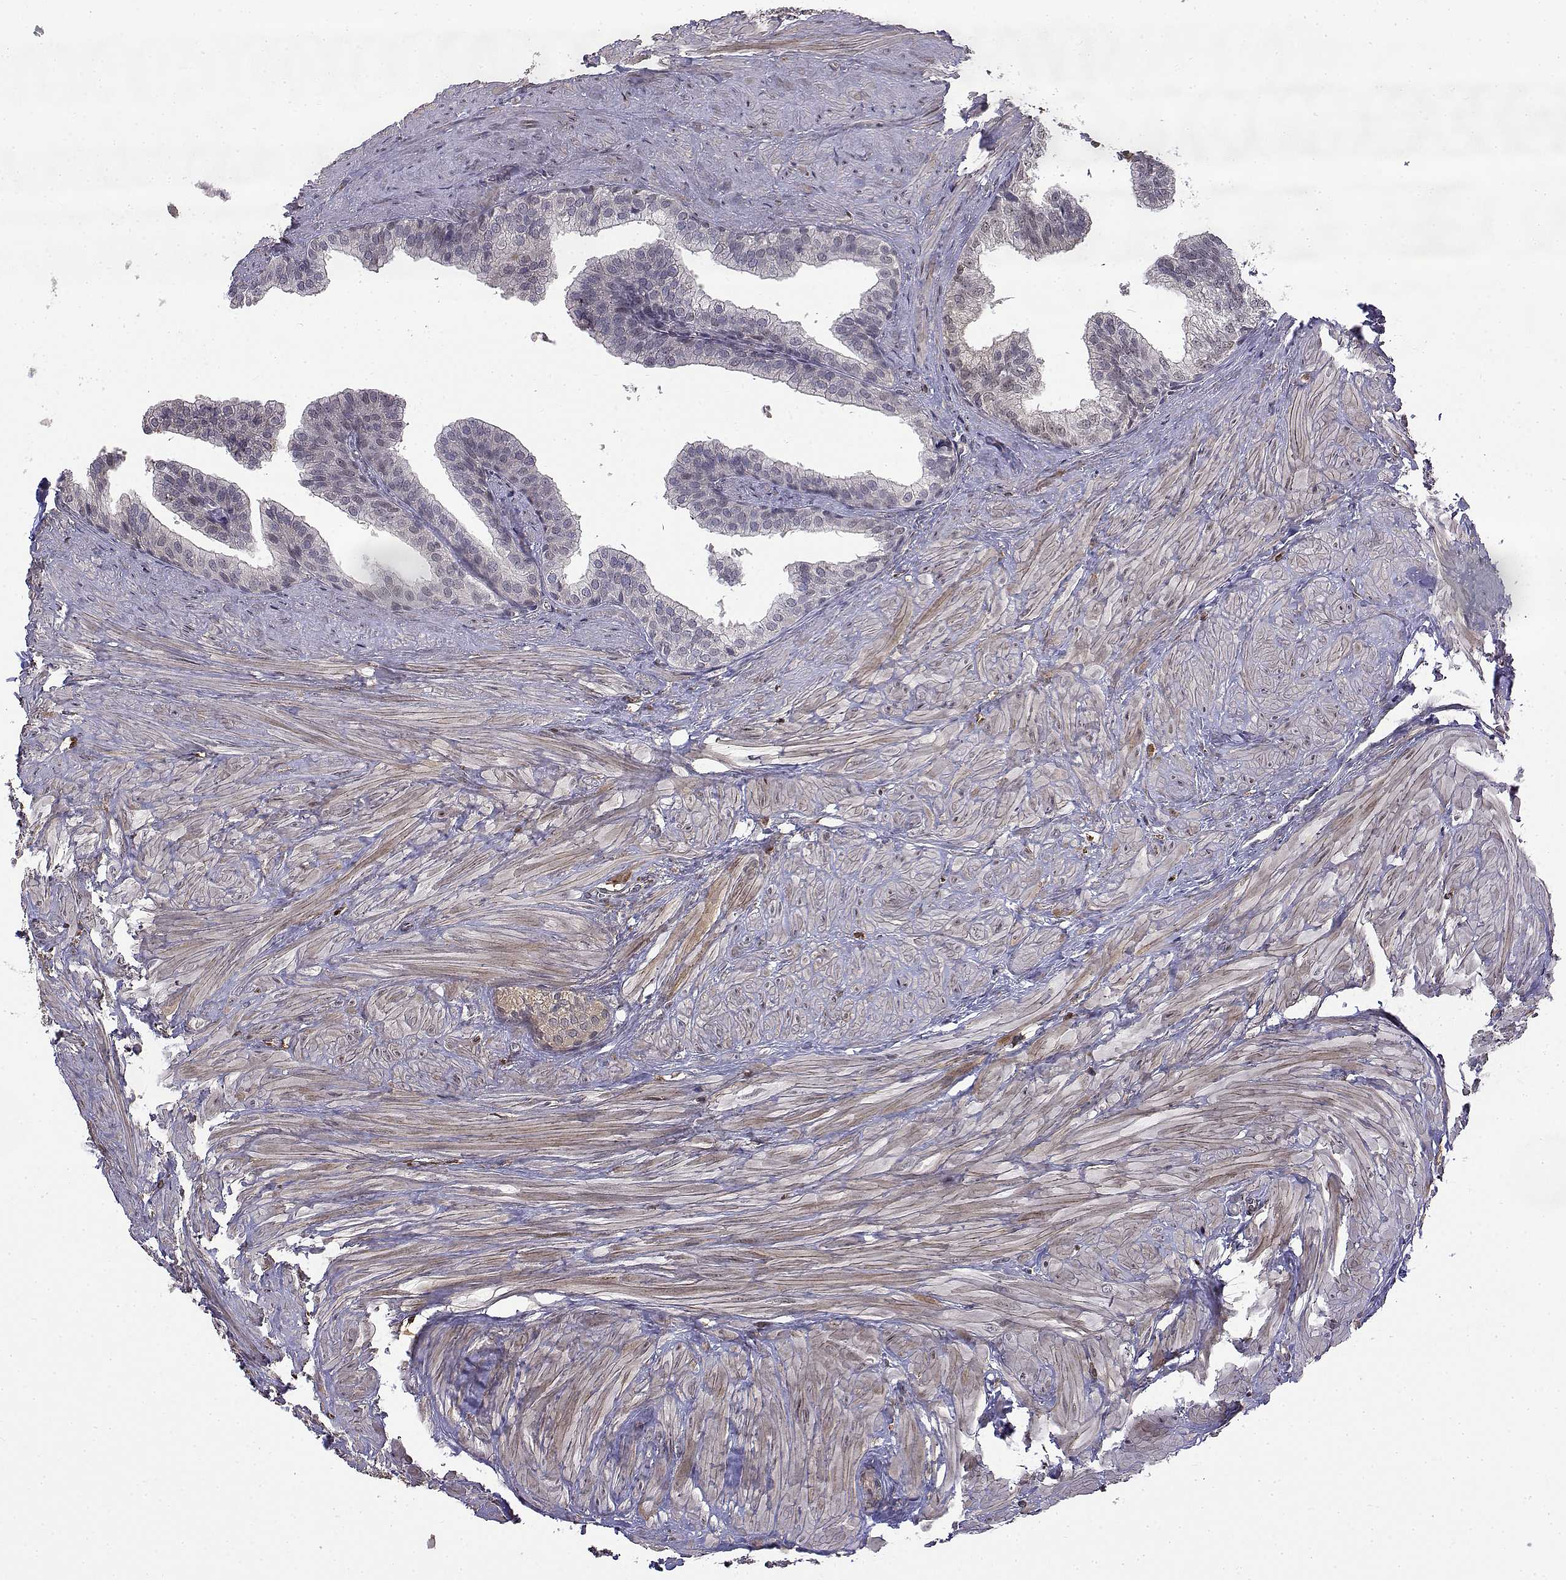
{"staining": {"intensity": "negative", "quantity": "none", "location": "none"}, "tissue": "prostate", "cell_type": "Glandular cells", "image_type": "normal", "snomed": [{"axis": "morphology", "description": "Normal tissue, NOS"}, {"axis": "topography", "description": "Prostate"}, {"axis": "topography", "description": "Peripheral nerve tissue"}], "caption": "Immunohistochemistry (IHC) photomicrograph of unremarkable prostate: human prostate stained with DAB (3,3'-diaminobenzidine) shows no significant protein expression in glandular cells.", "gene": "ITGA7", "patient": {"sex": "male", "age": 55}}